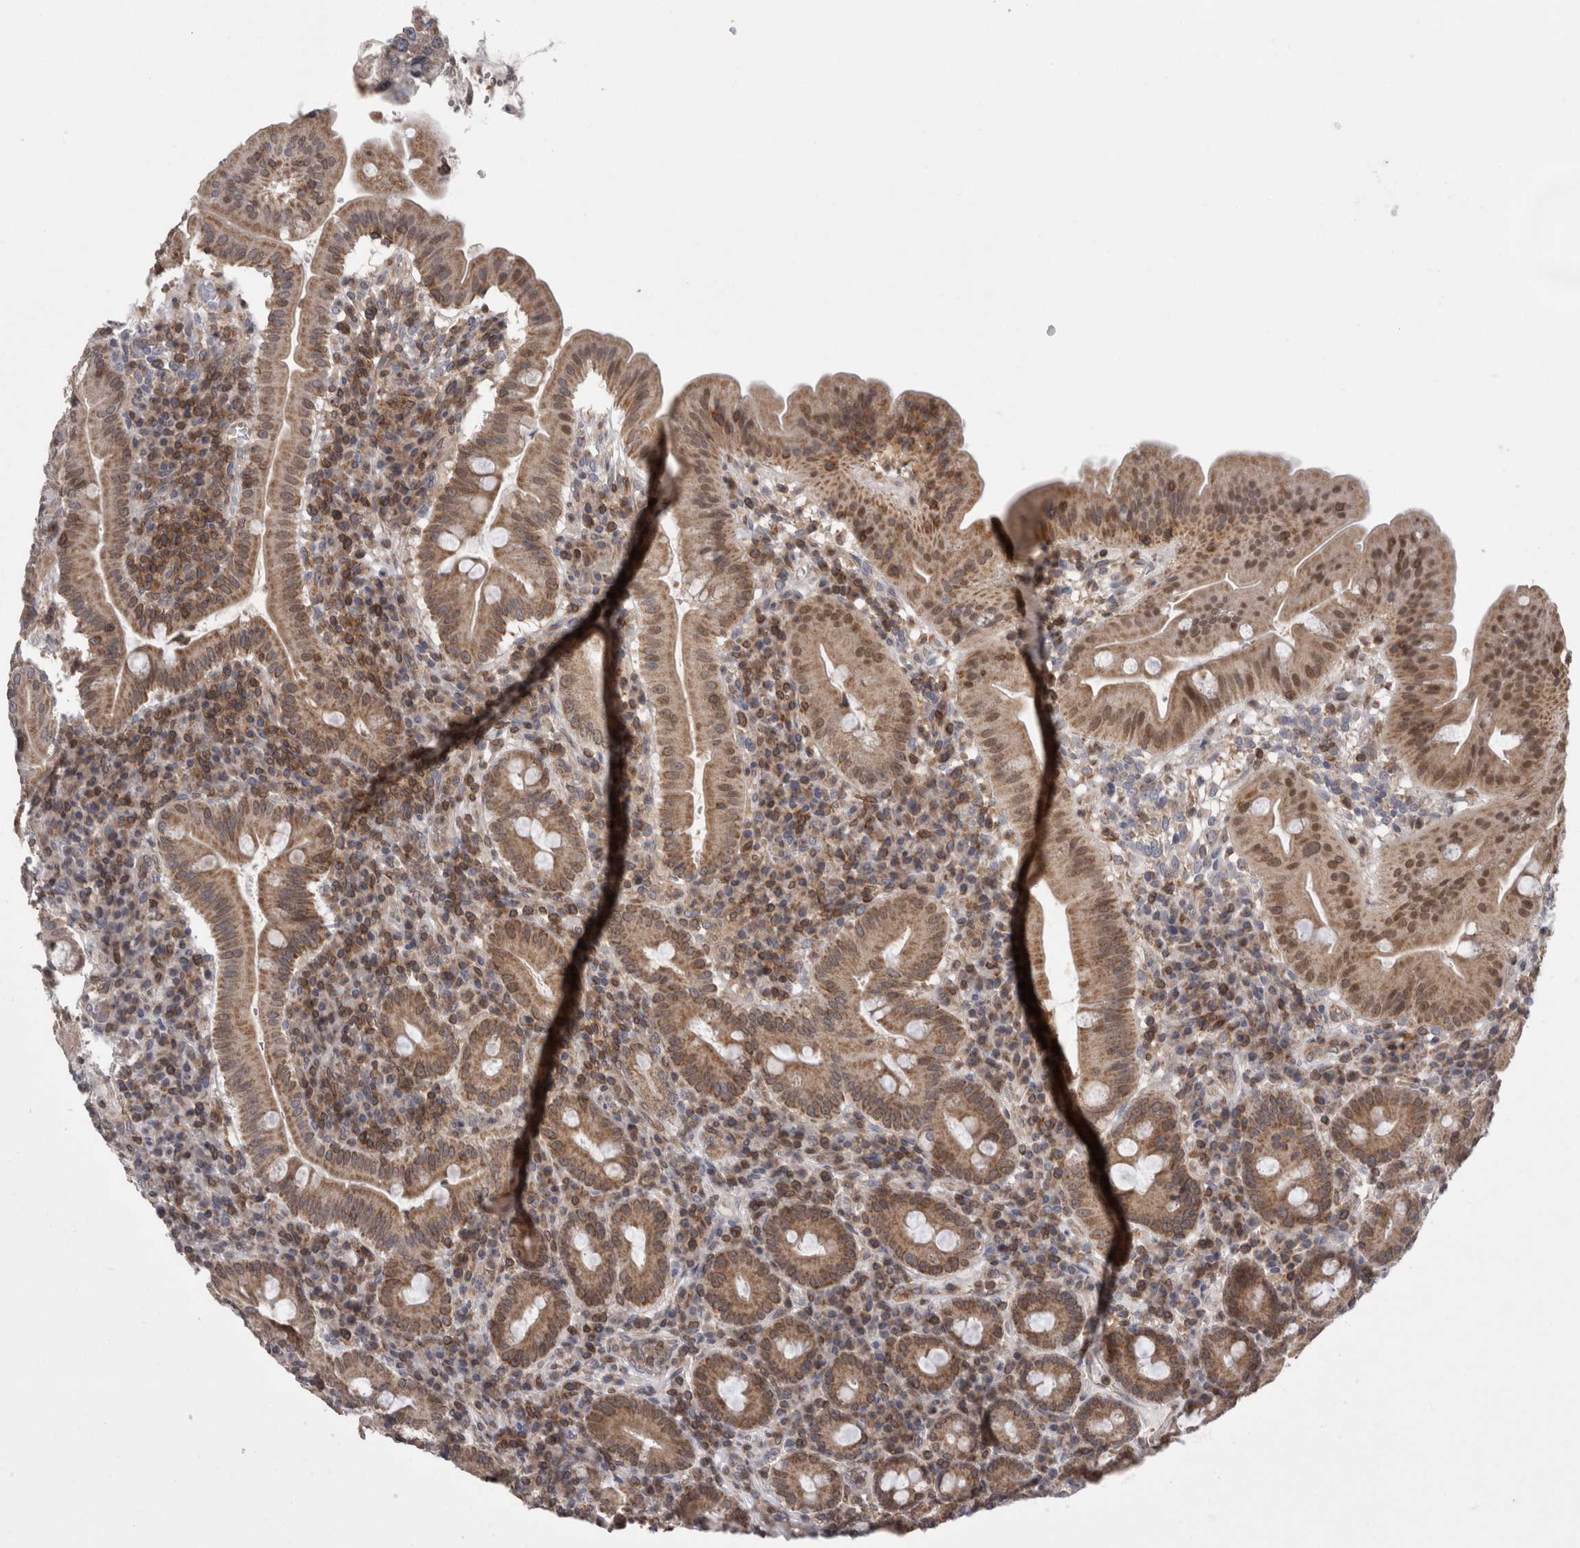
{"staining": {"intensity": "moderate", "quantity": ">75%", "location": "cytoplasmic/membranous"}, "tissue": "duodenum", "cell_type": "Glandular cells", "image_type": "normal", "snomed": [{"axis": "morphology", "description": "Normal tissue, NOS"}, {"axis": "topography", "description": "Duodenum"}], "caption": "Immunohistochemistry (DAB) staining of unremarkable human duodenum displays moderate cytoplasmic/membranous protein positivity in about >75% of glandular cells.", "gene": "DARS2", "patient": {"sex": "male", "age": 50}}